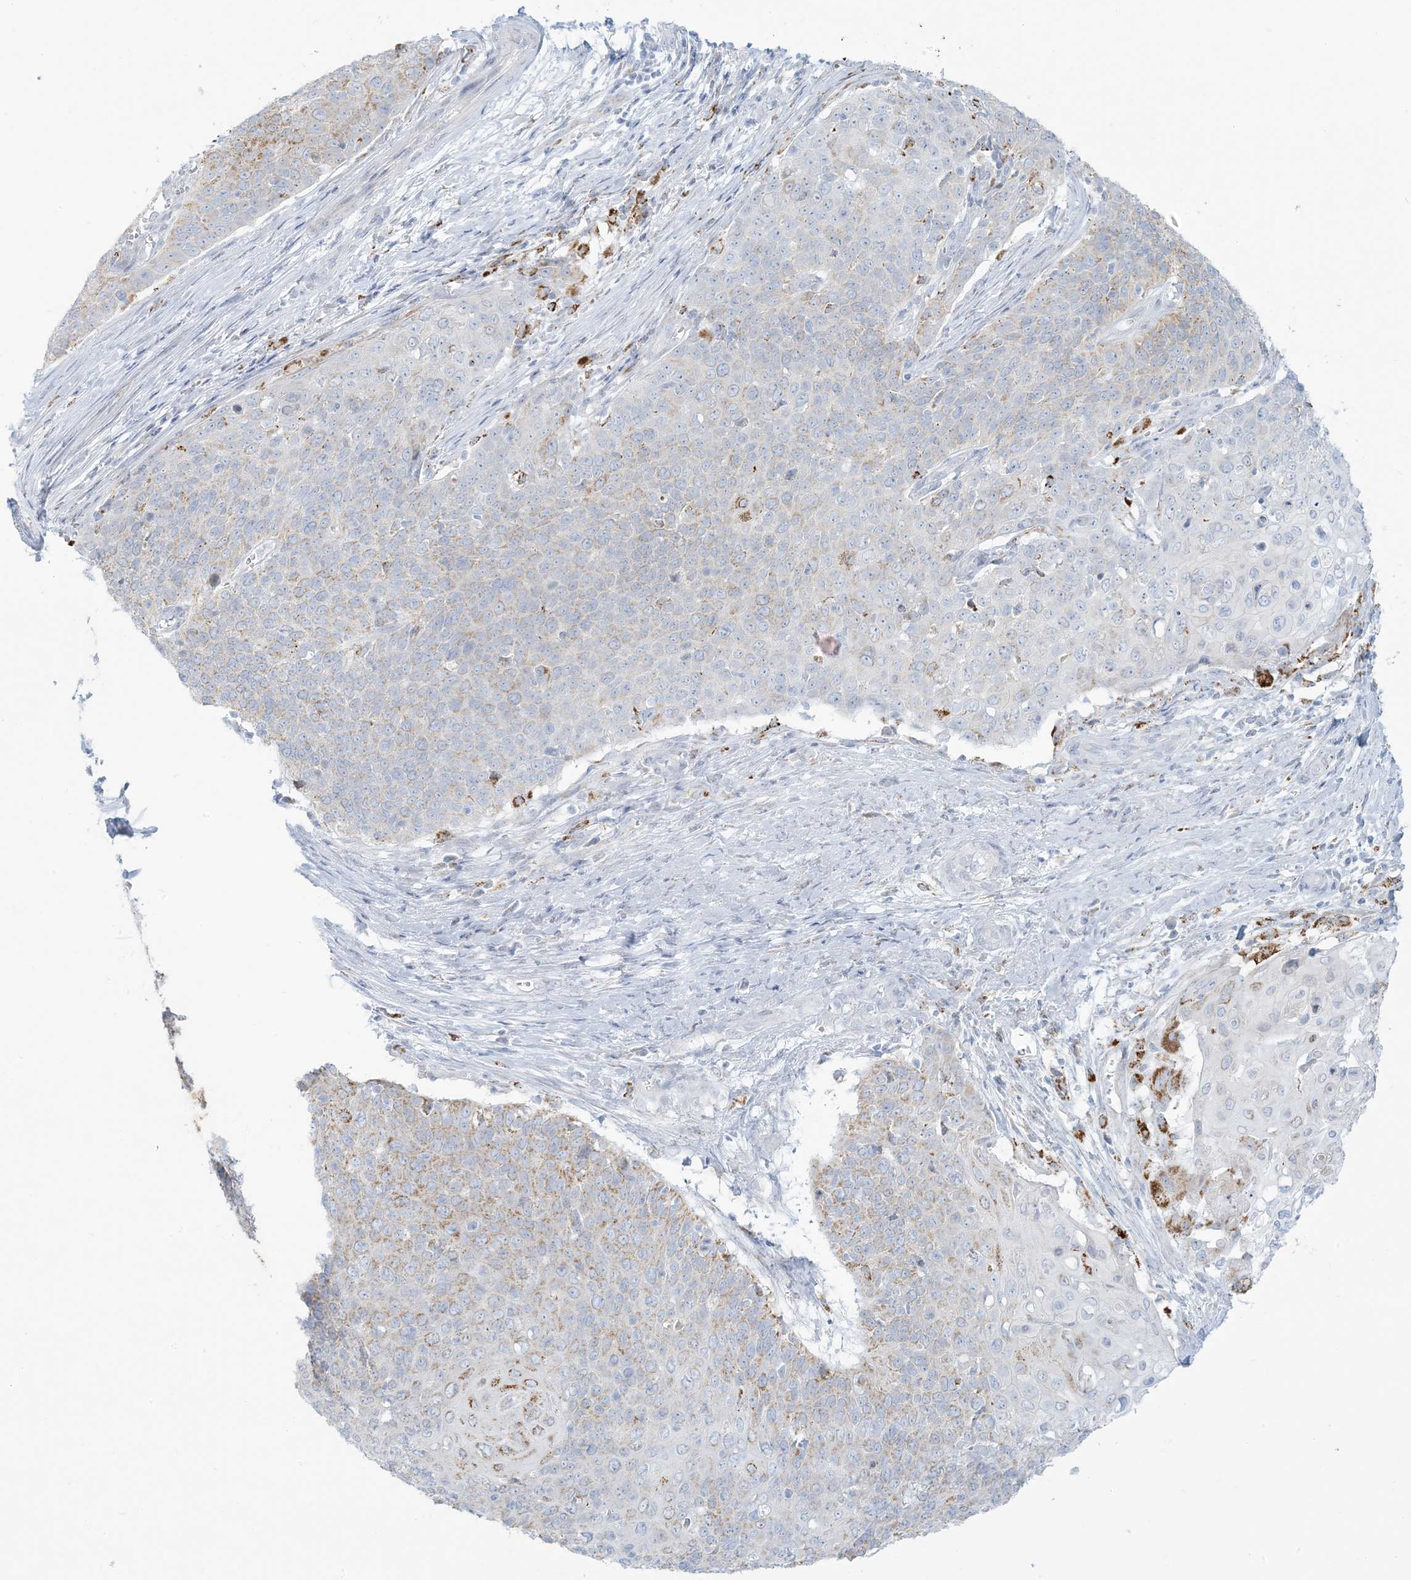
{"staining": {"intensity": "weak", "quantity": ">75%", "location": "cytoplasmic/membranous"}, "tissue": "cervical cancer", "cell_type": "Tumor cells", "image_type": "cancer", "snomed": [{"axis": "morphology", "description": "Squamous cell carcinoma, NOS"}, {"axis": "topography", "description": "Cervix"}], "caption": "IHC of cervical squamous cell carcinoma demonstrates low levels of weak cytoplasmic/membranous positivity in about >75% of tumor cells. Nuclei are stained in blue.", "gene": "ZDHHC4", "patient": {"sex": "female", "age": 39}}